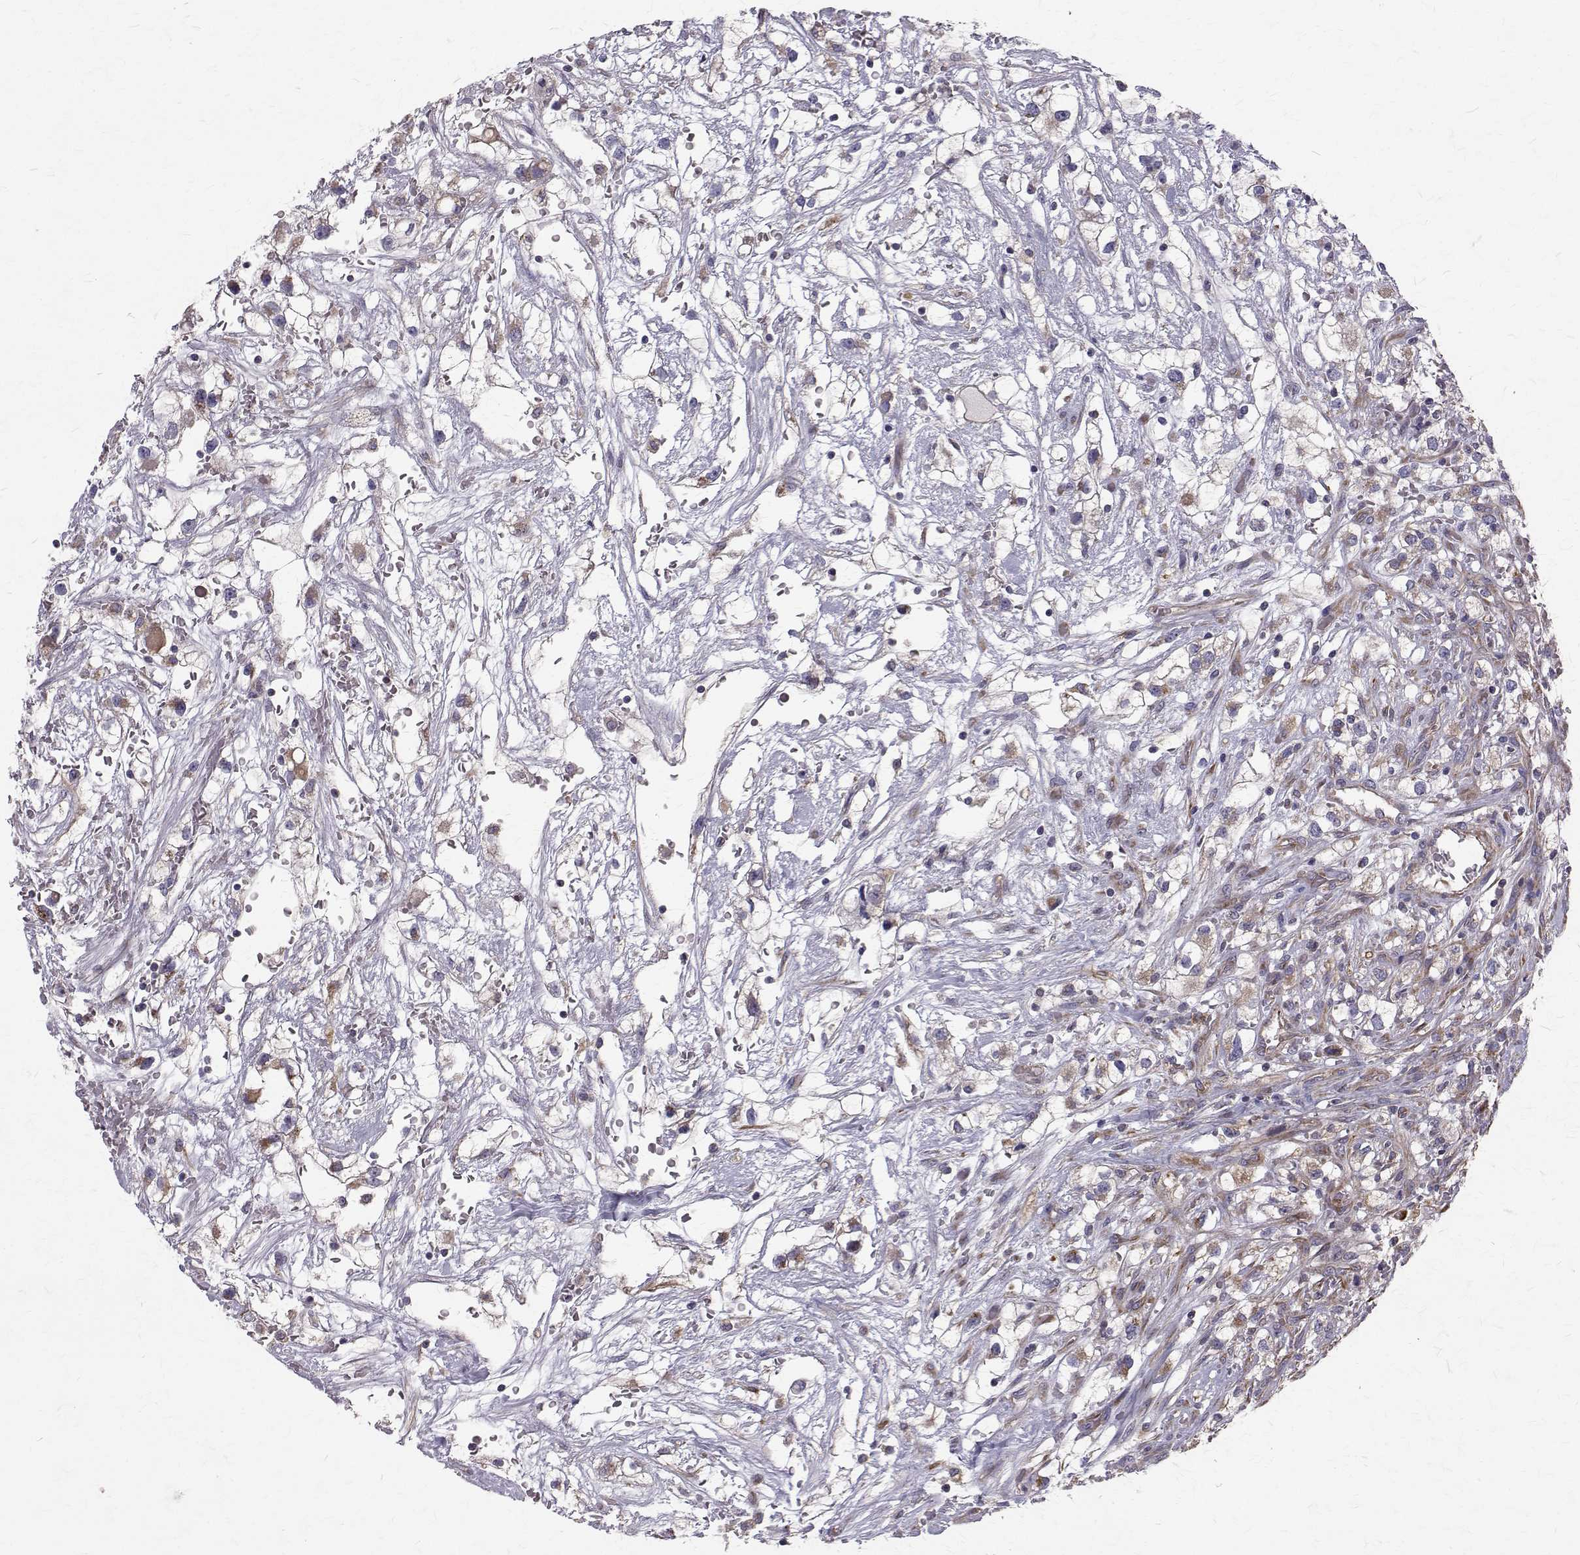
{"staining": {"intensity": "negative", "quantity": "none", "location": "none"}, "tissue": "renal cancer", "cell_type": "Tumor cells", "image_type": "cancer", "snomed": [{"axis": "morphology", "description": "Adenocarcinoma, NOS"}, {"axis": "topography", "description": "Kidney"}], "caption": "High power microscopy micrograph of an immunohistochemistry (IHC) image of renal cancer, revealing no significant expression in tumor cells.", "gene": "ARFGAP1", "patient": {"sex": "male", "age": 59}}